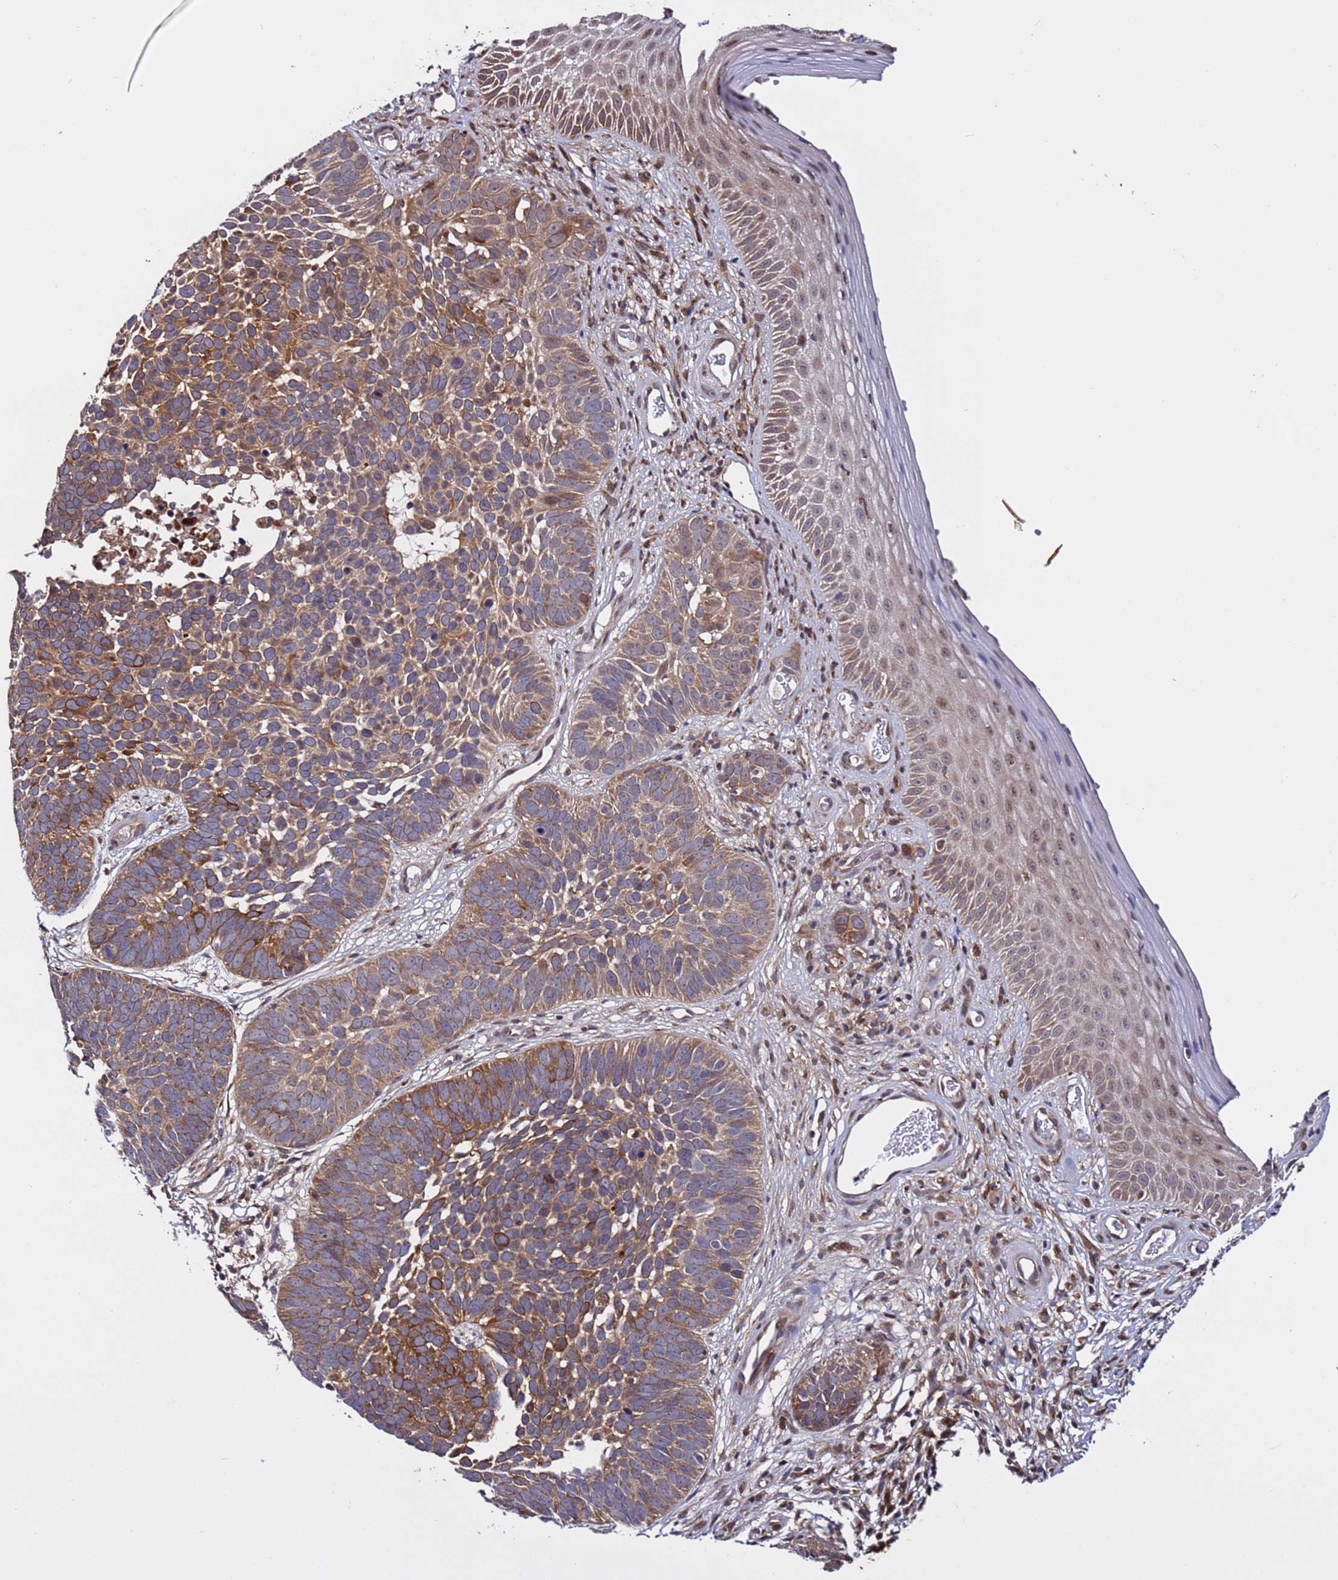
{"staining": {"intensity": "moderate", "quantity": ">75%", "location": "cytoplasmic/membranous"}, "tissue": "skin cancer", "cell_type": "Tumor cells", "image_type": "cancer", "snomed": [{"axis": "morphology", "description": "Basal cell carcinoma"}, {"axis": "topography", "description": "Skin"}], "caption": "This is an image of immunohistochemistry staining of skin cancer (basal cell carcinoma), which shows moderate expression in the cytoplasmic/membranous of tumor cells.", "gene": "TMEM176B", "patient": {"sex": "male", "age": 89}}